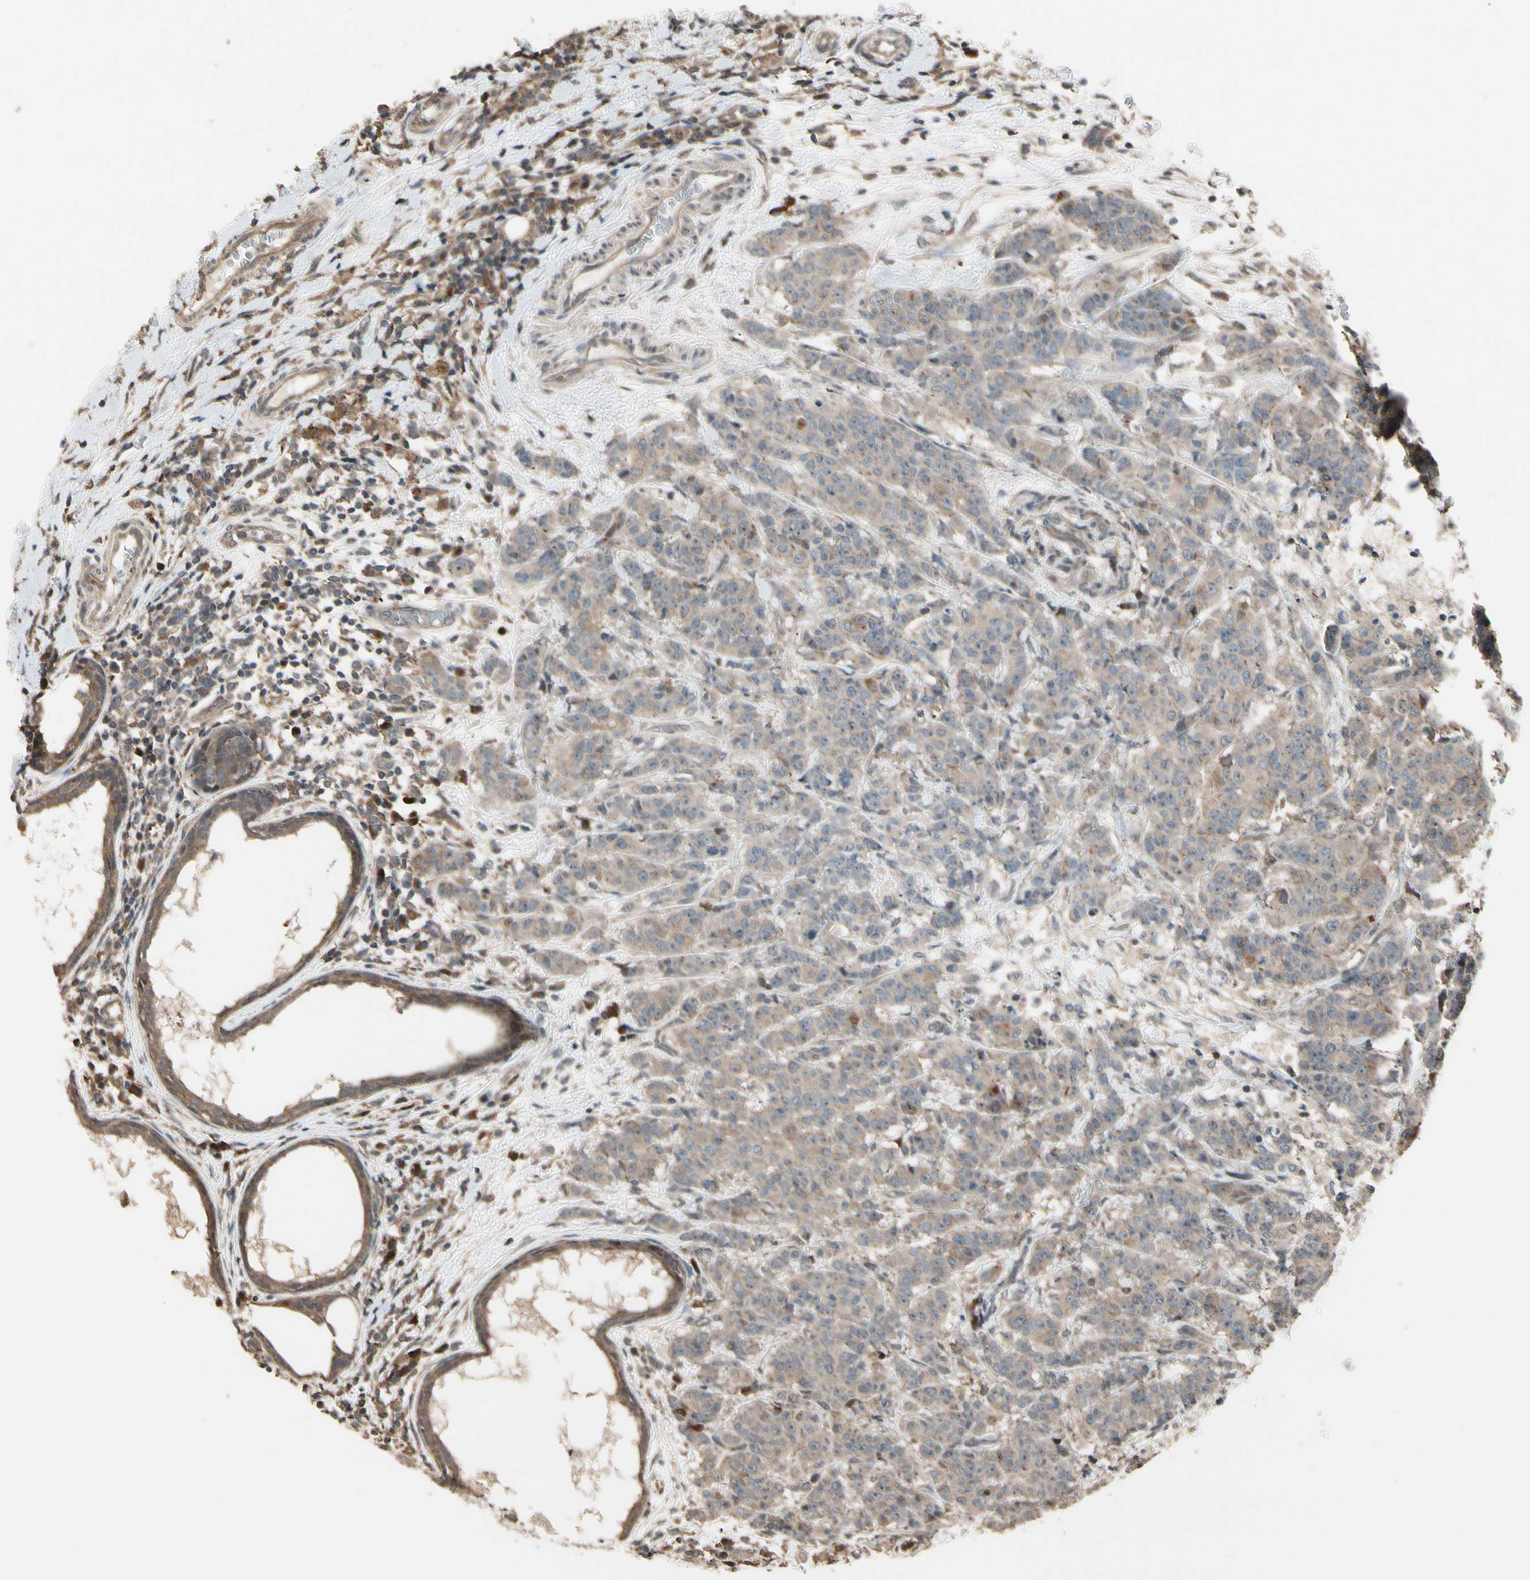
{"staining": {"intensity": "weak", "quantity": ">75%", "location": "cytoplasmic/membranous"}, "tissue": "breast cancer", "cell_type": "Tumor cells", "image_type": "cancer", "snomed": [{"axis": "morphology", "description": "Duct carcinoma"}, {"axis": "topography", "description": "Breast"}], "caption": "Tumor cells reveal low levels of weak cytoplasmic/membranous positivity in about >75% of cells in human invasive ductal carcinoma (breast). The staining was performed using DAB to visualize the protein expression in brown, while the nuclei were stained in blue with hematoxylin (Magnification: 20x).", "gene": "CSF1R", "patient": {"sex": "female", "age": 40}}